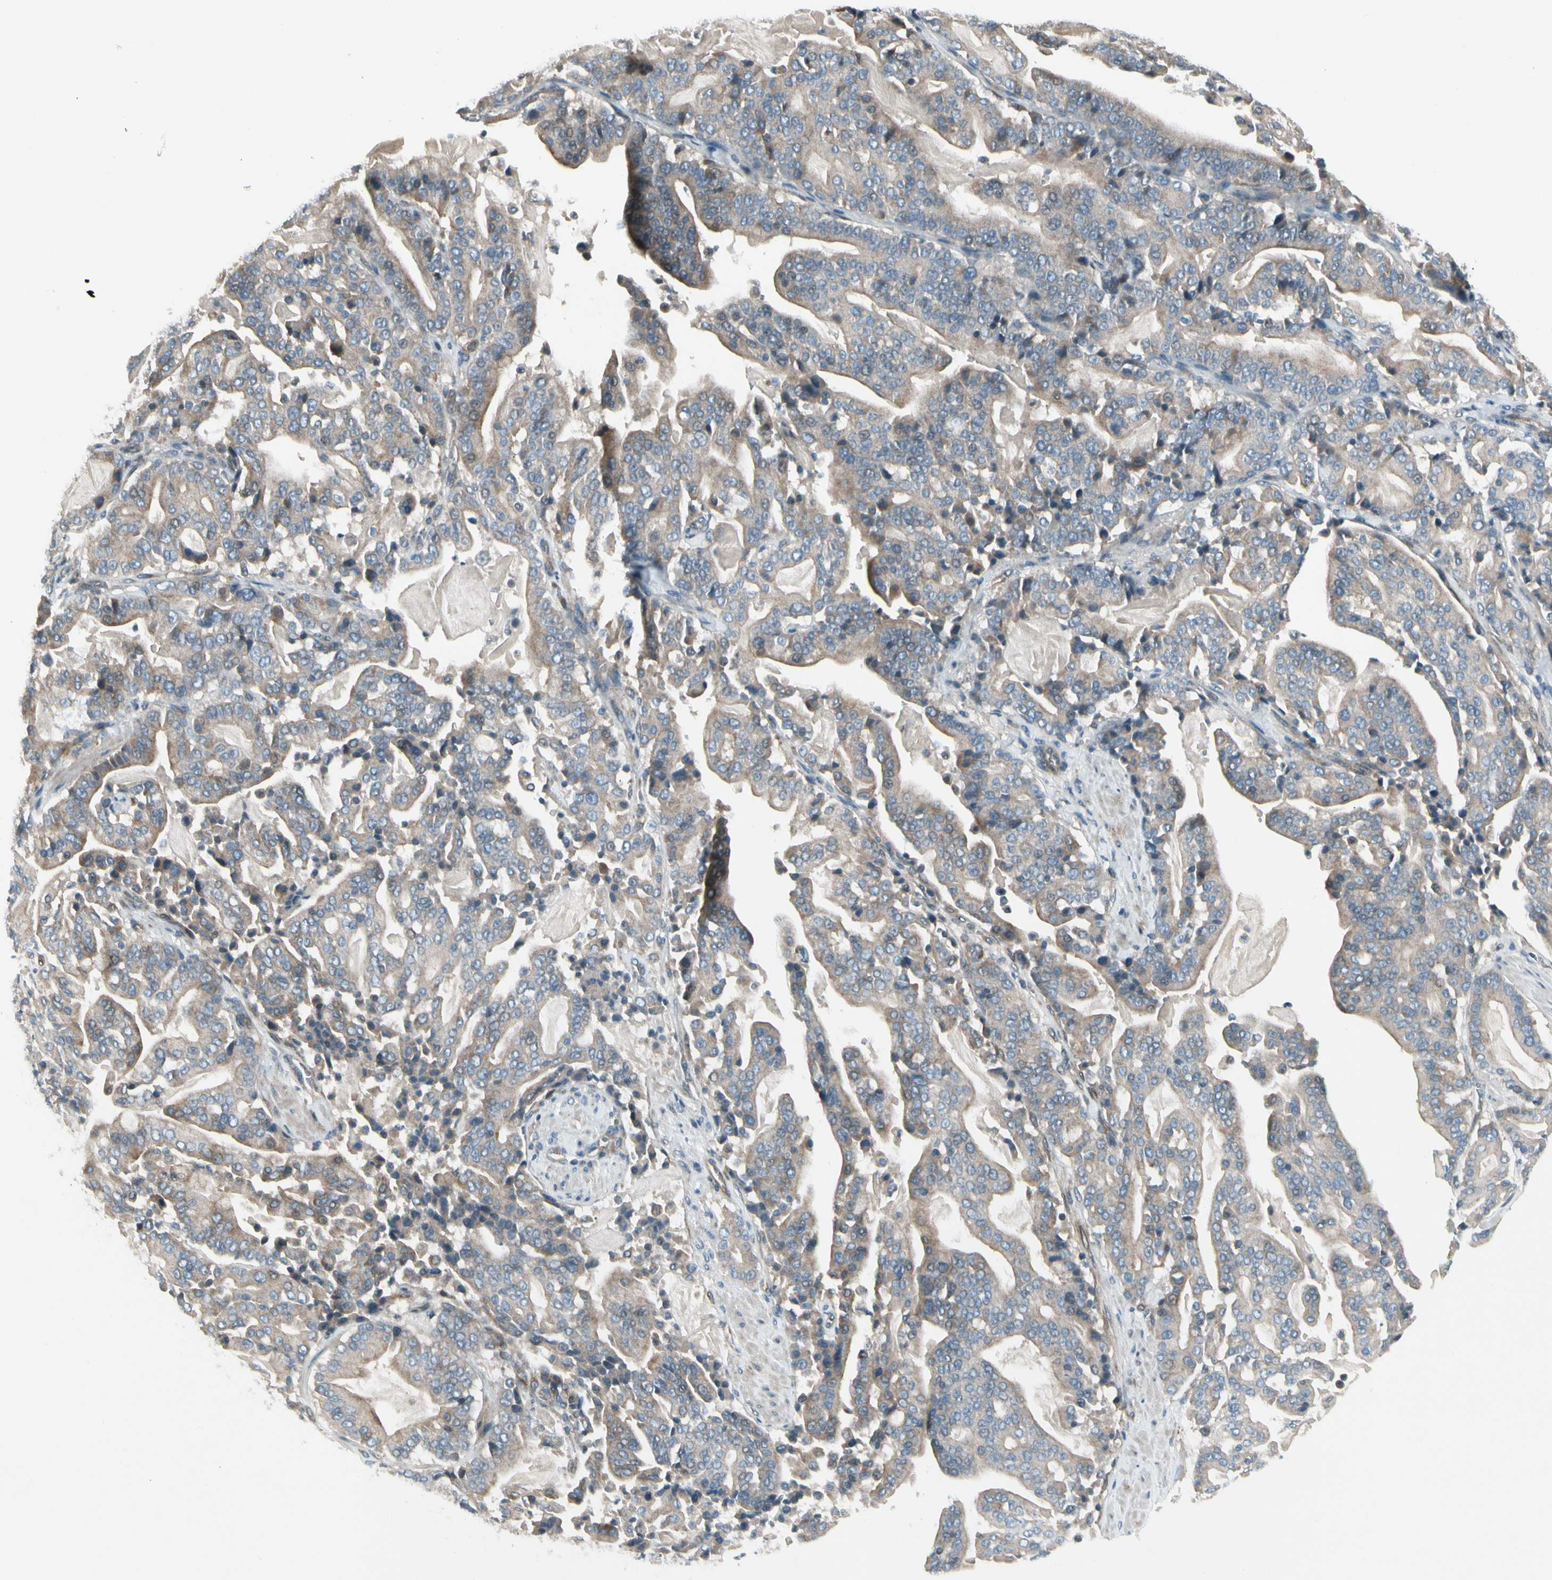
{"staining": {"intensity": "moderate", "quantity": "25%-75%", "location": "cytoplasmic/membranous"}, "tissue": "pancreatic cancer", "cell_type": "Tumor cells", "image_type": "cancer", "snomed": [{"axis": "morphology", "description": "Adenocarcinoma, NOS"}, {"axis": "topography", "description": "Pancreas"}], "caption": "Immunohistochemistry (DAB (3,3'-diaminobenzidine)) staining of adenocarcinoma (pancreatic) reveals moderate cytoplasmic/membranous protein positivity in about 25%-75% of tumor cells. (brown staining indicates protein expression, while blue staining denotes nuclei).", "gene": "PANK2", "patient": {"sex": "male", "age": 63}}